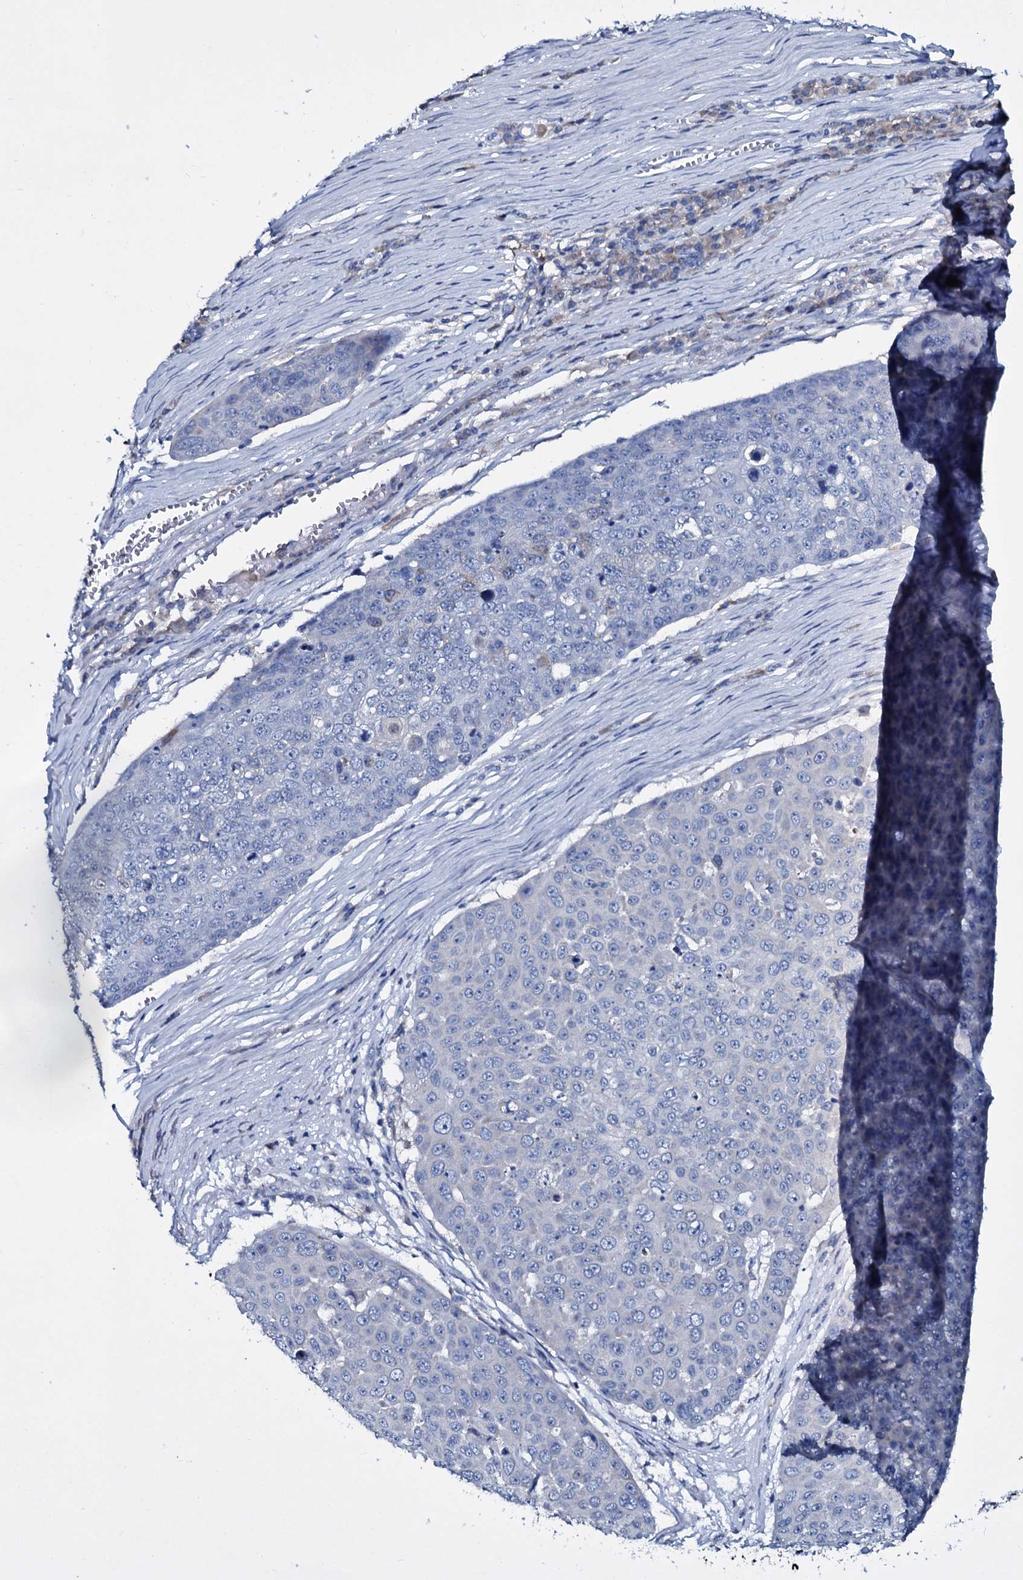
{"staining": {"intensity": "negative", "quantity": "none", "location": "none"}, "tissue": "skin cancer", "cell_type": "Tumor cells", "image_type": "cancer", "snomed": [{"axis": "morphology", "description": "Squamous cell carcinoma, NOS"}, {"axis": "topography", "description": "Skin"}], "caption": "Tumor cells are negative for protein expression in human skin cancer (squamous cell carcinoma).", "gene": "TPGS2", "patient": {"sex": "male", "age": 71}}